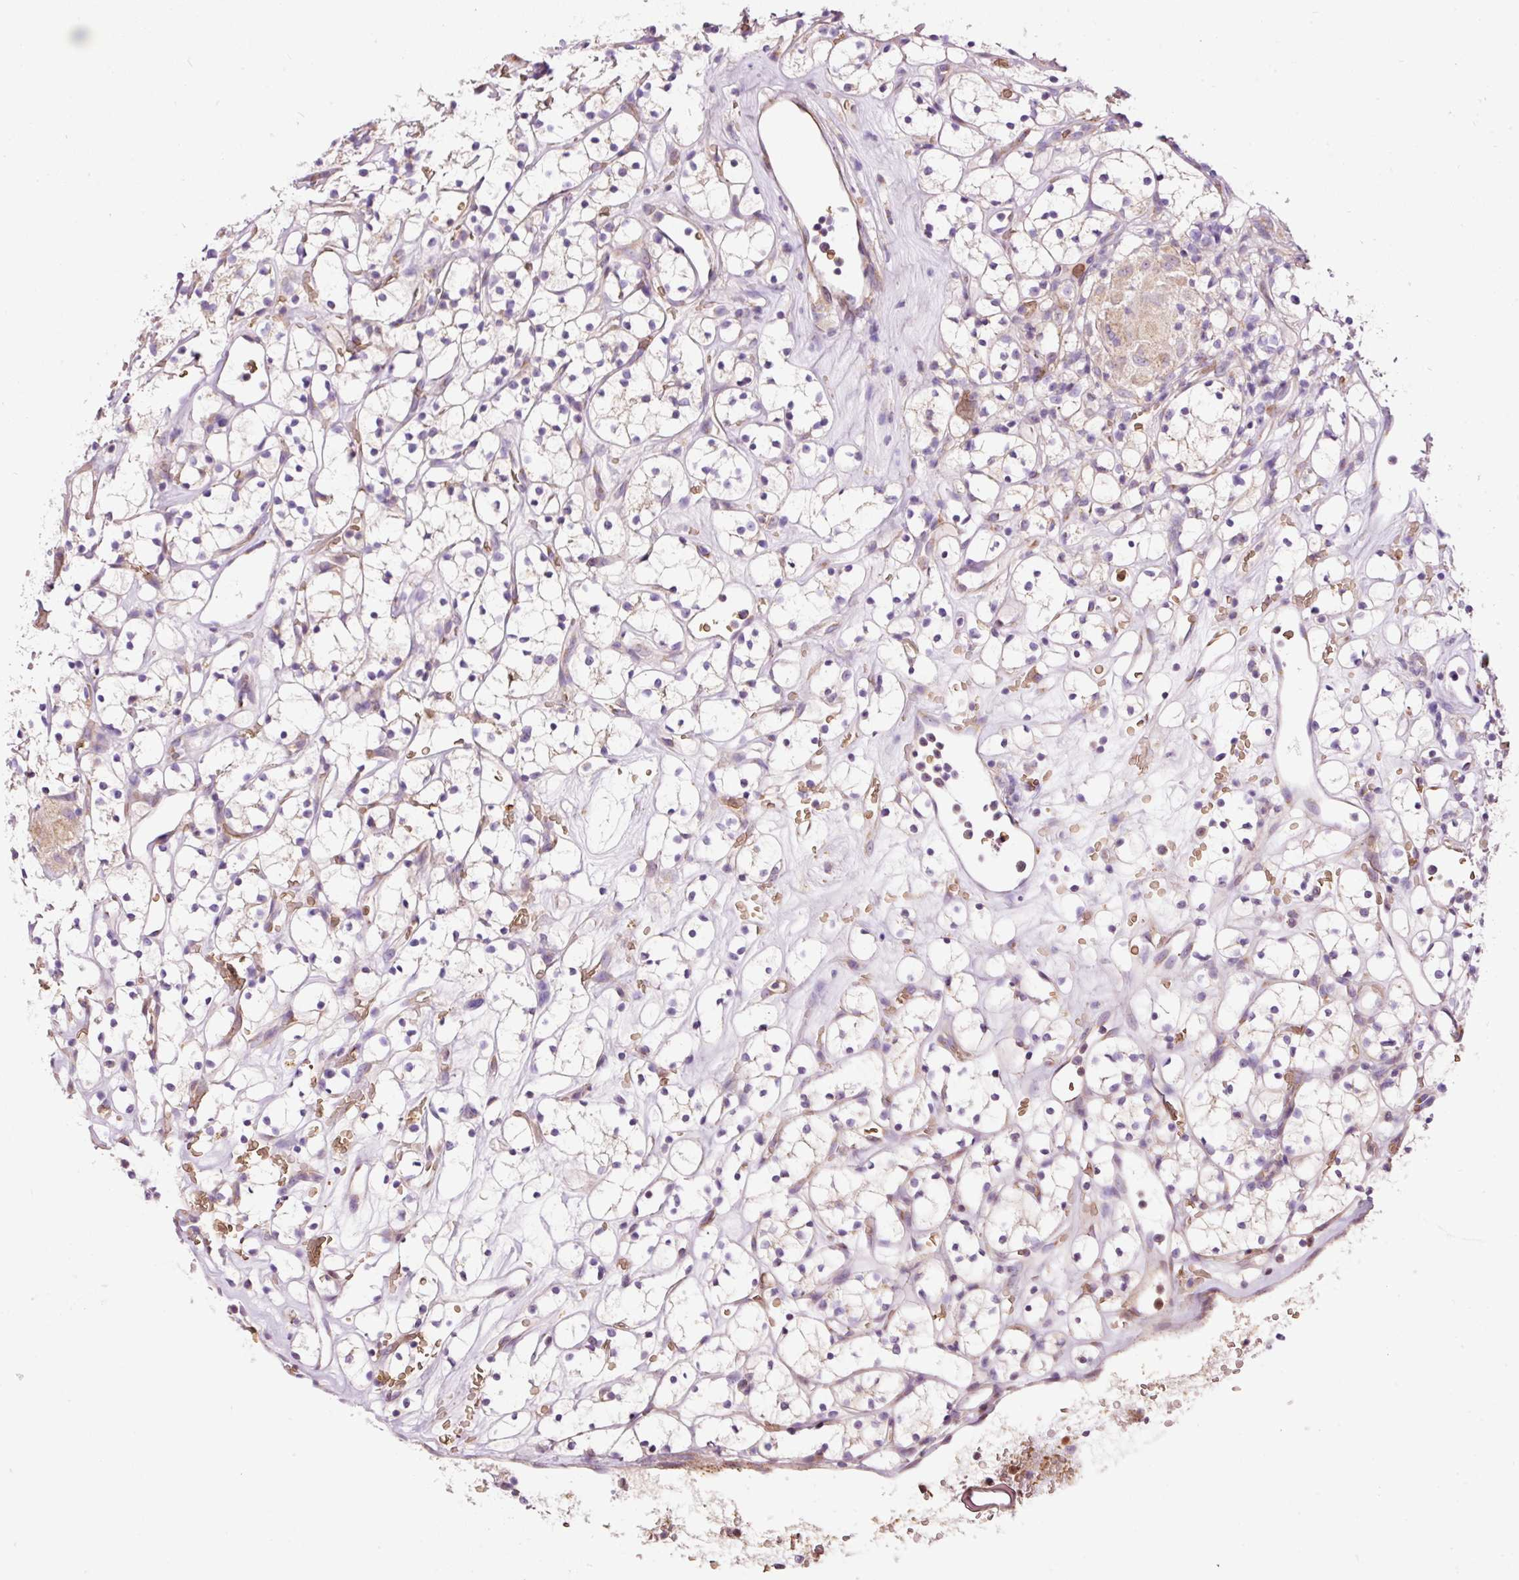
{"staining": {"intensity": "weak", "quantity": "<25%", "location": "cytoplasmic/membranous"}, "tissue": "renal cancer", "cell_type": "Tumor cells", "image_type": "cancer", "snomed": [{"axis": "morphology", "description": "Adenocarcinoma, NOS"}, {"axis": "topography", "description": "Kidney"}], "caption": "Histopathology image shows no protein expression in tumor cells of adenocarcinoma (renal) tissue.", "gene": "PRRC2A", "patient": {"sex": "female", "age": 64}}